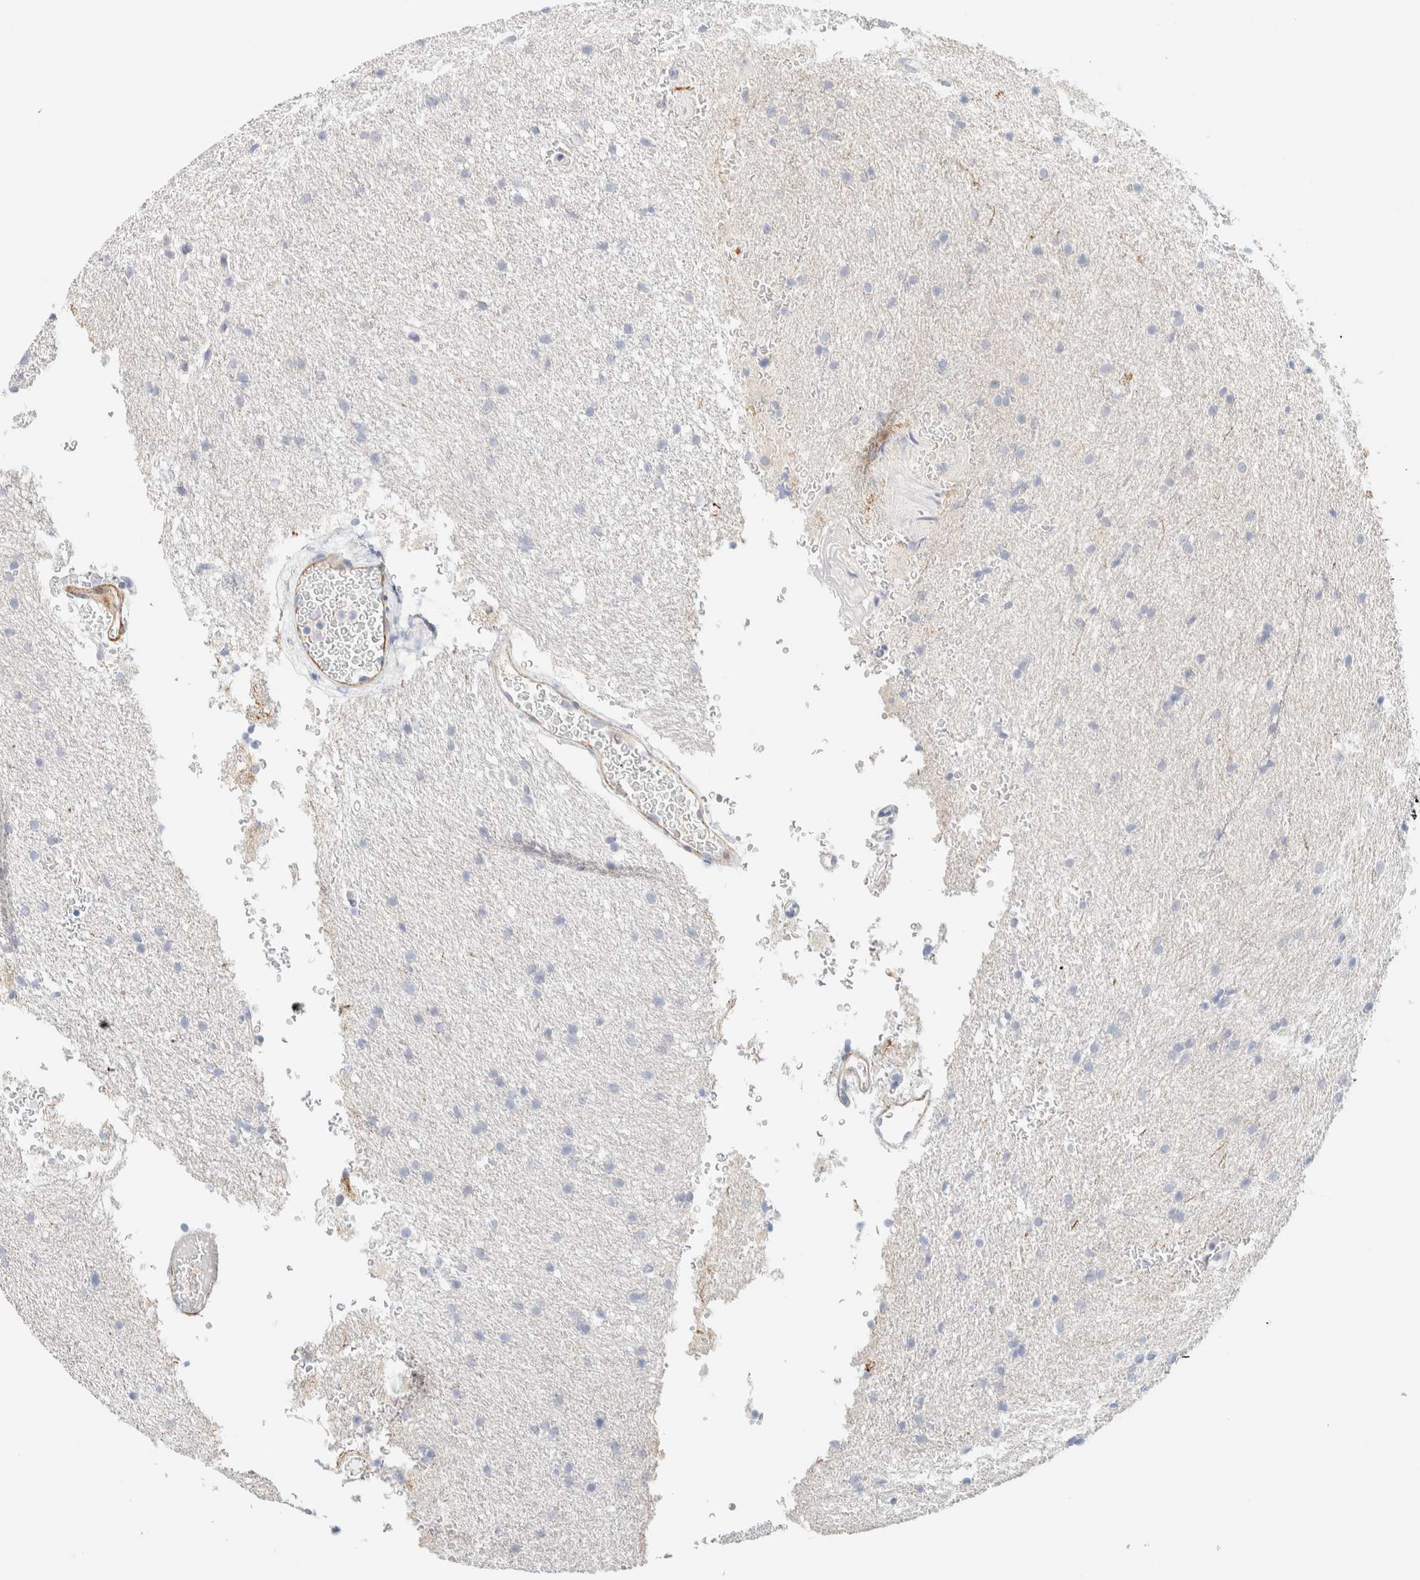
{"staining": {"intensity": "negative", "quantity": "none", "location": "none"}, "tissue": "glioma", "cell_type": "Tumor cells", "image_type": "cancer", "snomed": [{"axis": "morphology", "description": "Glioma, malignant, Low grade"}, {"axis": "topography", "description": "Brain"}], "caption": "The photomicrograph exhibits no staining of tumor cells in glioma. (Stains: DAB (3,3'-diaminobenzidine) immunohistochemistry with hematoxylin counter stain, Microscopy: brightfield microscopy at high magnification).", "gene": "AFMID", "patient": {"sex": "female", "age": 37}}